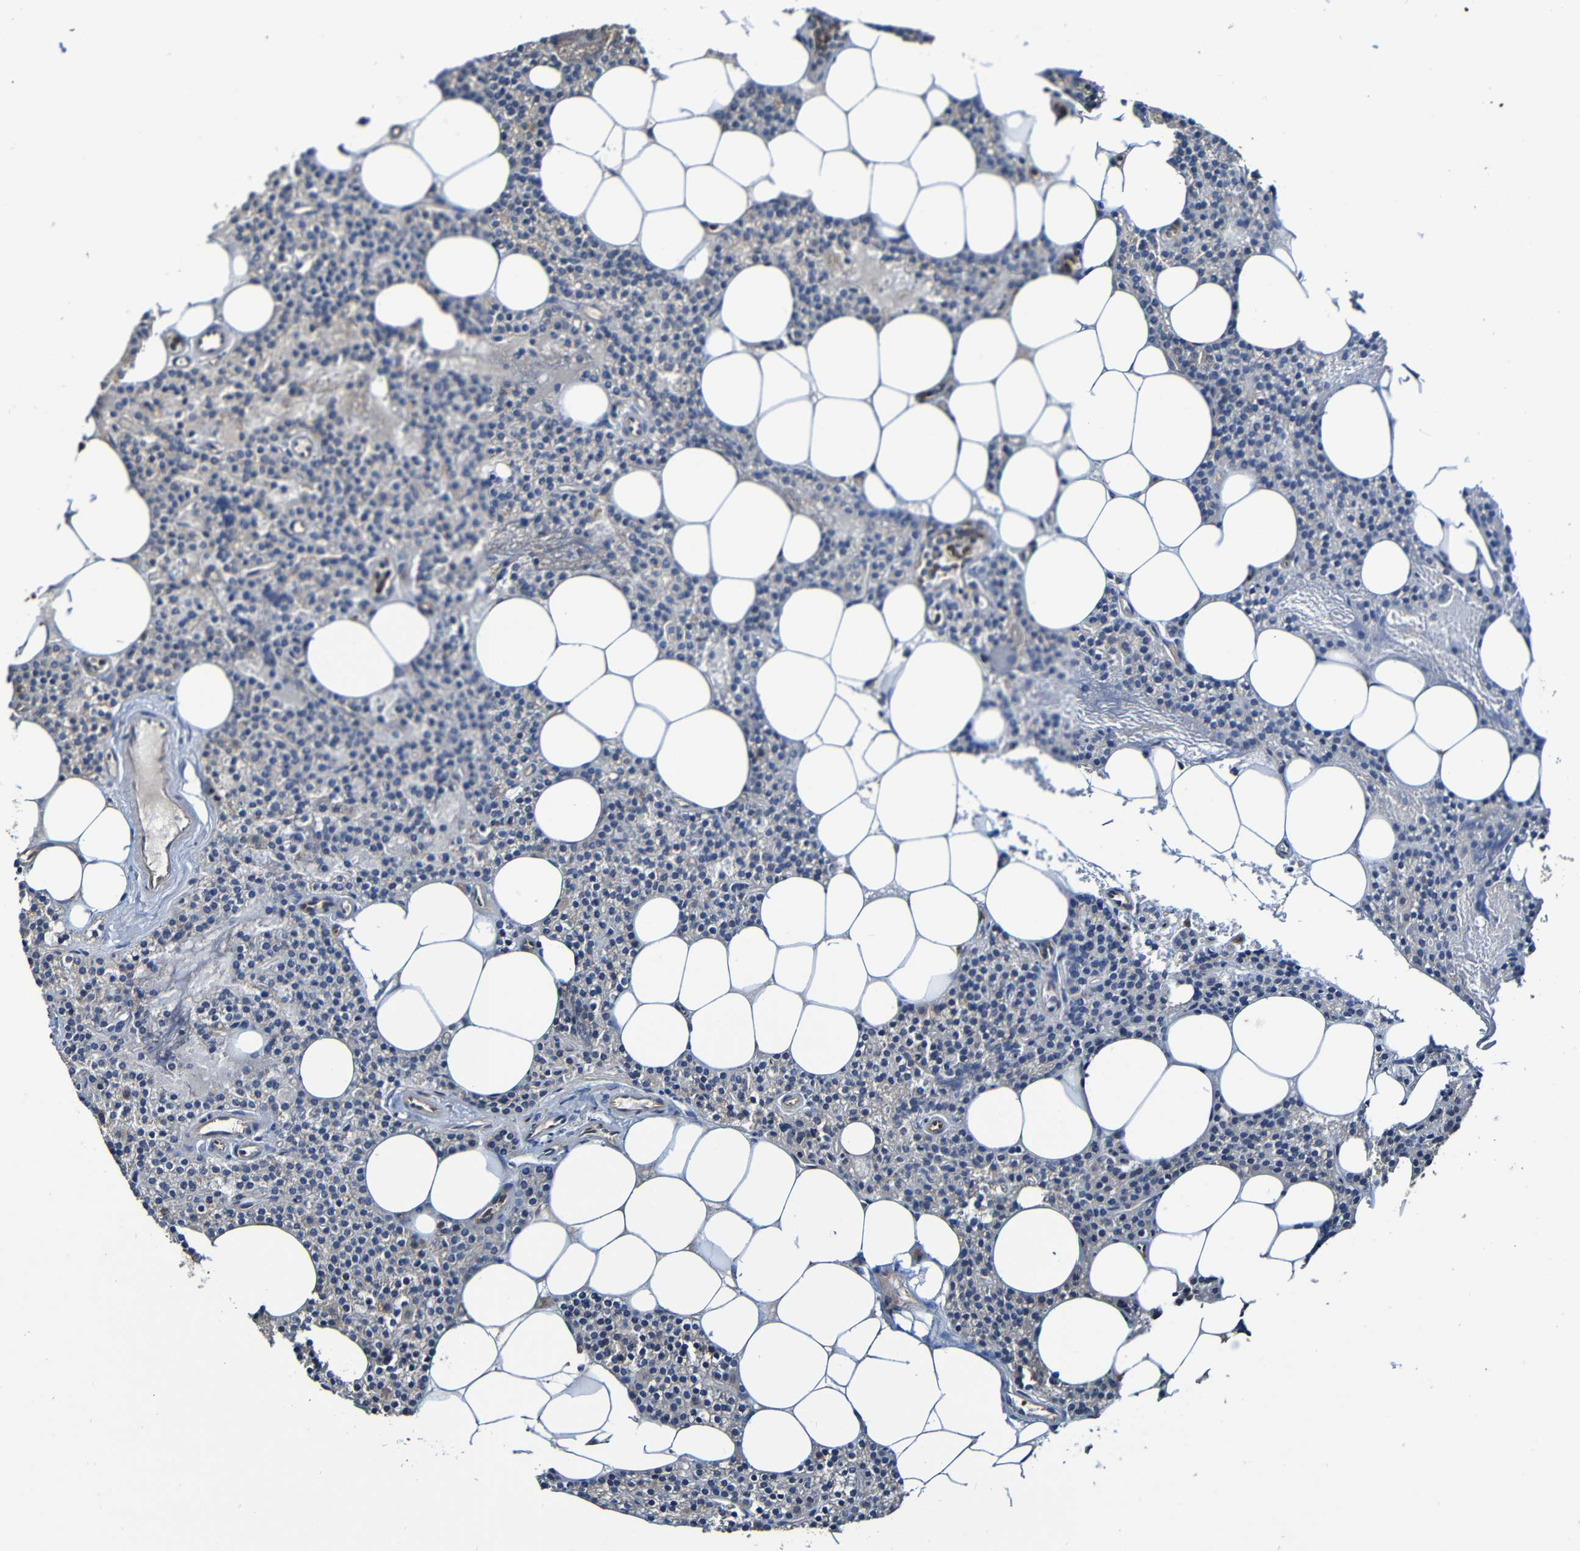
{"staining": {"intensity": "moderate", "quantity": ">75%", "location": "cytoplasmic/membranous"}, "tissue": "parathyroid gland", "cell_type": "Glandular cells", "image_type": "normal", "snomed": [{"axis": "morphology", "description": "Normal tissue, NOS"}, {"axis": "morphology", "description": "Adenoma, NOS"}, {"axis": "topography", "description": "Parathyroid gland"}], "caption": "DAB immunohistochemical staining of unremarkable human parathyroid gland shows moderate cytoplasmic/membranous protein staining in approximately >75% of glandular cells. (DAB = brown stain, brightfield microscopy at high magnification).", "gene": "ADAM15", "patient": {"sex": "female", "age": 51}}